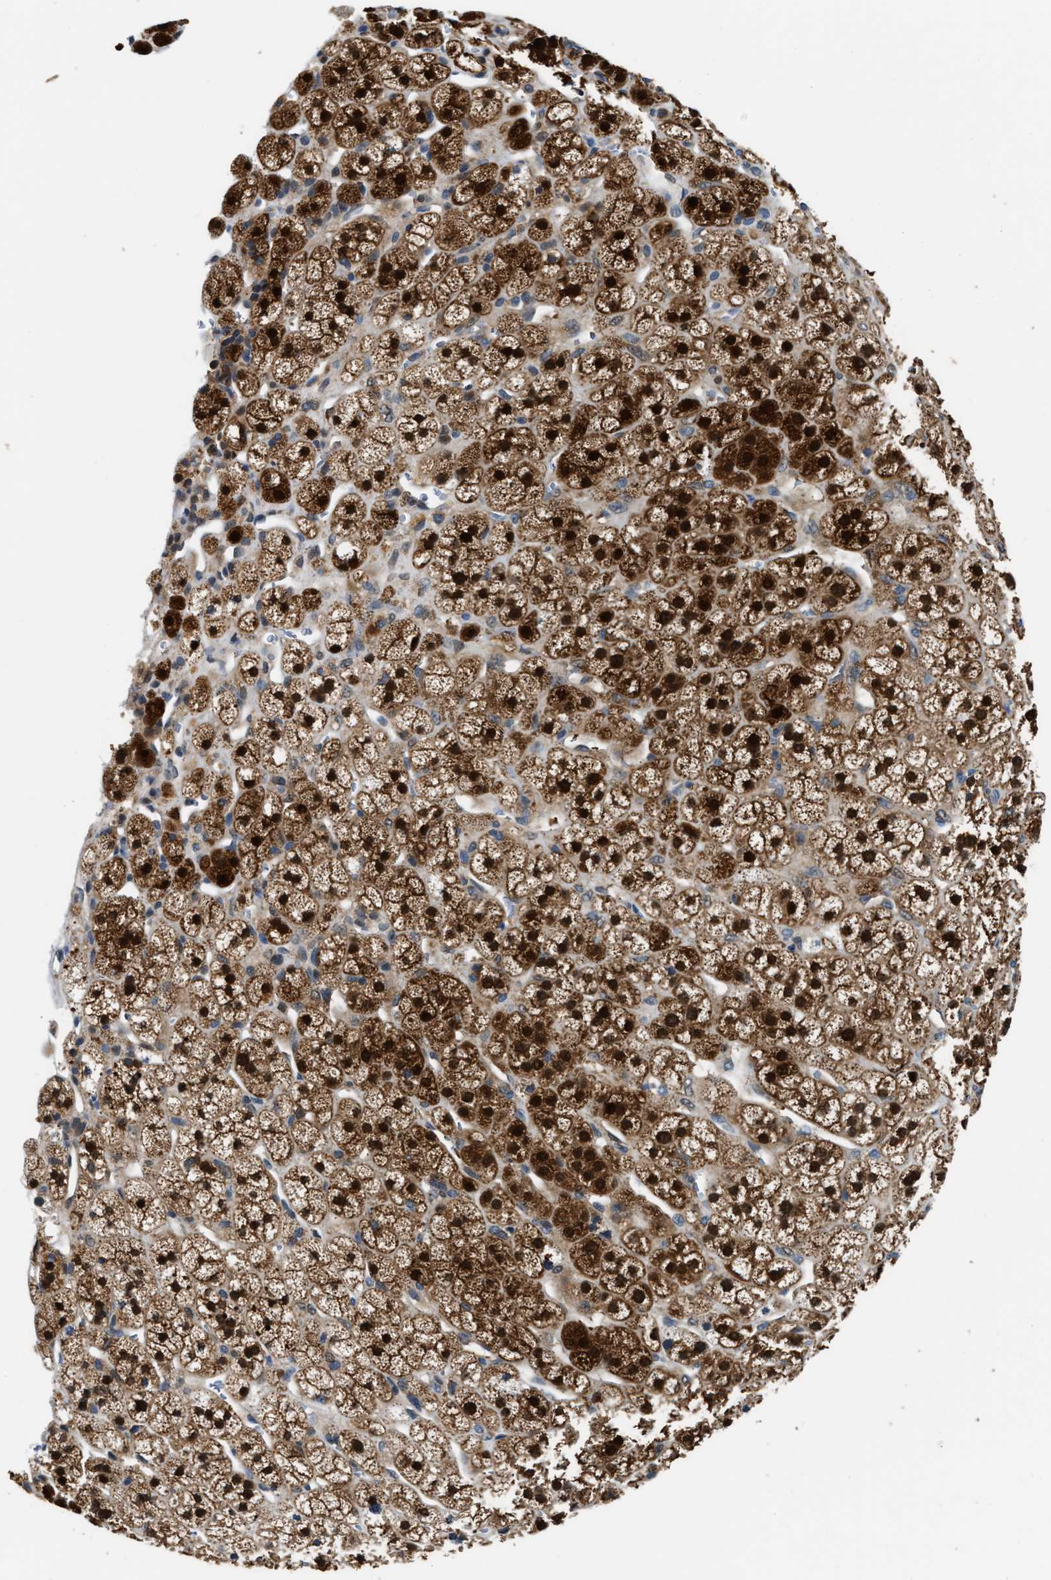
{"staining": {"intensity": "strong", "quantity": ">75%", "location": "cytoplasmic/membranous,nuclear"}, "tissue": "adrenal gland", "cell_type": "Glandular cells", "image_type": "normal", "snomed": [{"axis": "morphology", "description": "Normal tissue, NOS"}, {"axis": "topography", "description": "Adrenal gland"}], "caption": "Glandular cells show high levels of strong cytoplasmic/membranous,nuclear positivity in about >75% of cells in normal adrenal gland. (brown staining indicates protein expression, while blue staining denotes nuclei).", "gene": "PPA1", "patient": {"sex": "male", "age": 56}}